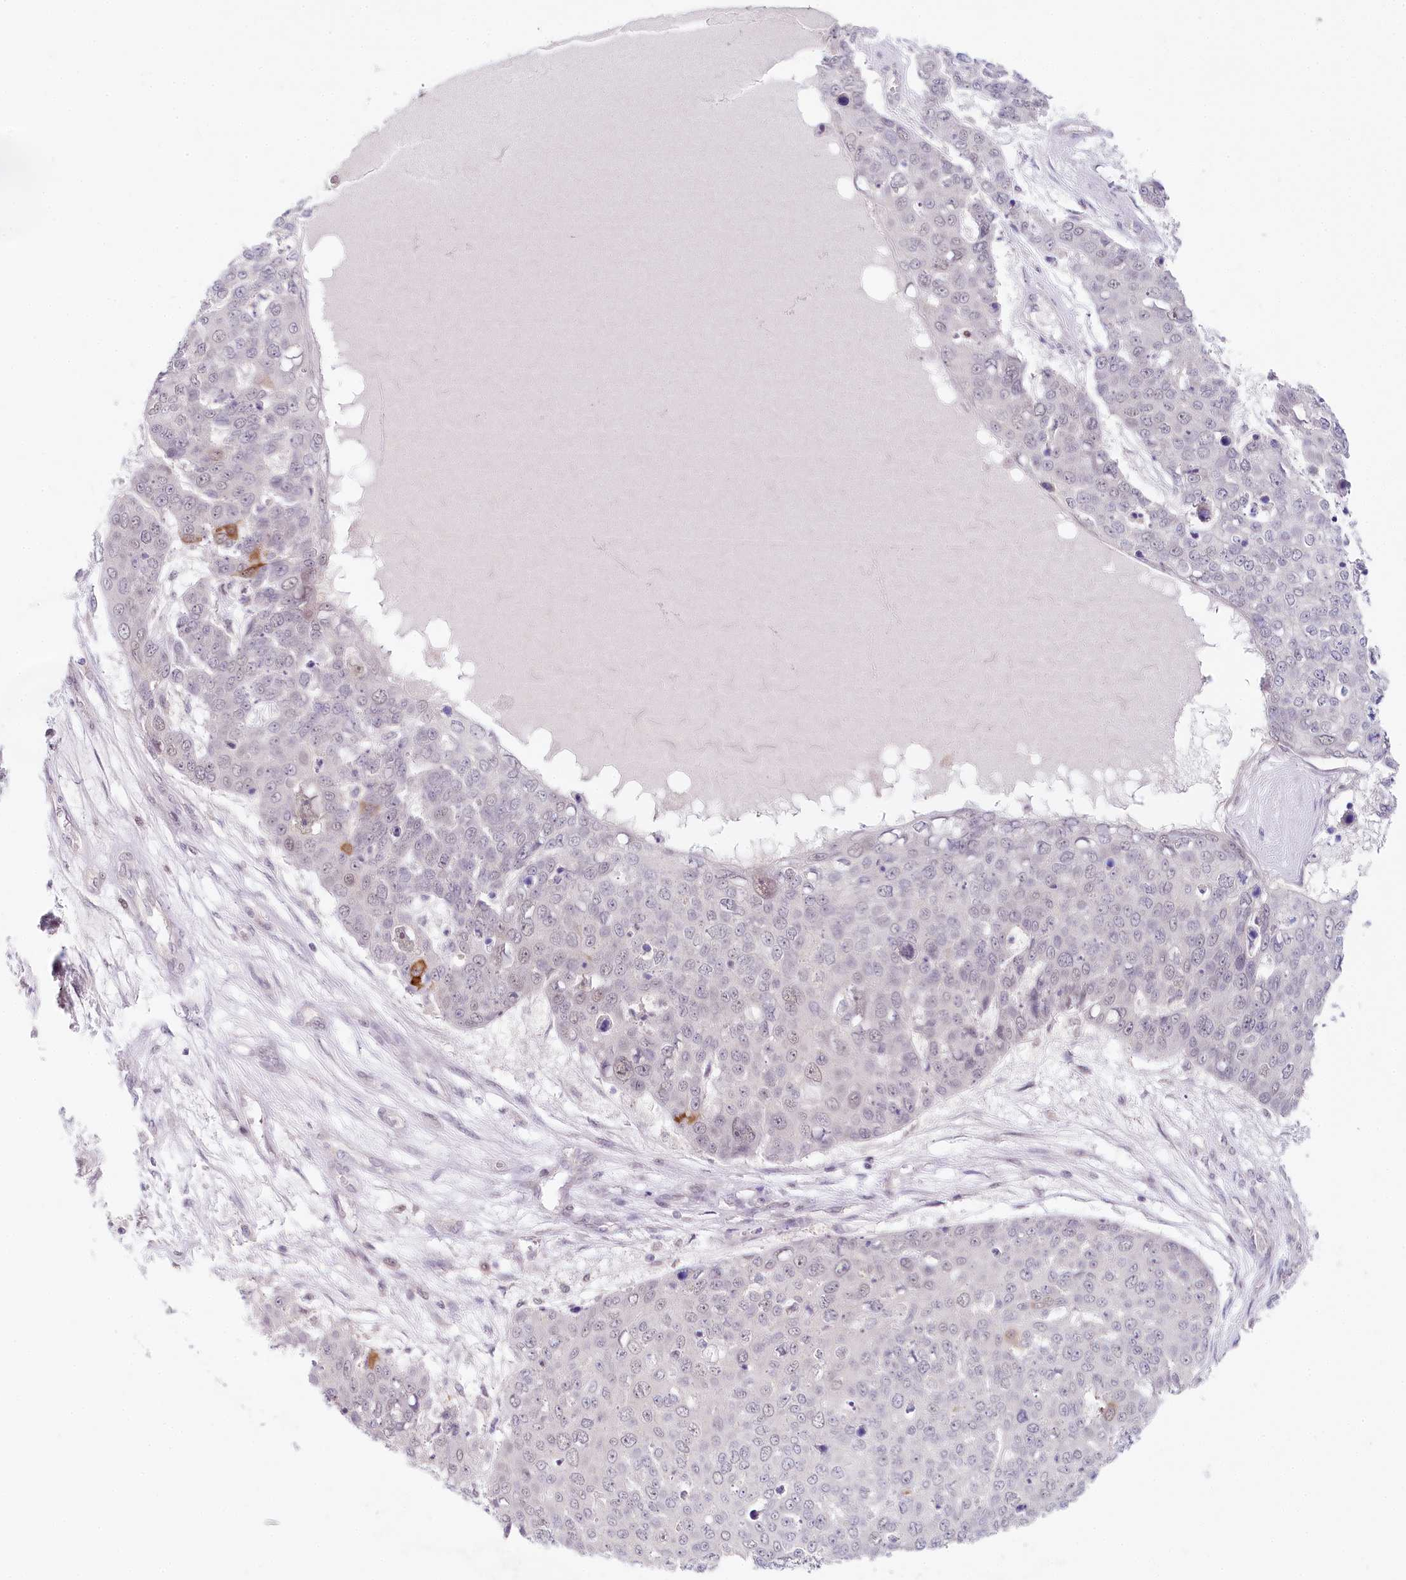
{"staining": {"intensity": "negative", "quantity": "none", "location": "none"}, "tissue": "skin cancer", "cell_type": "Tumor cells", "image_type": "cancer", "snomed": [{"axis": "morphology", "description": "Squamous cell carcinoma, NOS"}, {"axis": "topography", "description": "Skin"}], "caption": "Image shows no significant protein expression in tumor cells of squamous cell carcinoma (skin).", "gene": "AMTN", "patient": {"sex": "male", "age": 71}}